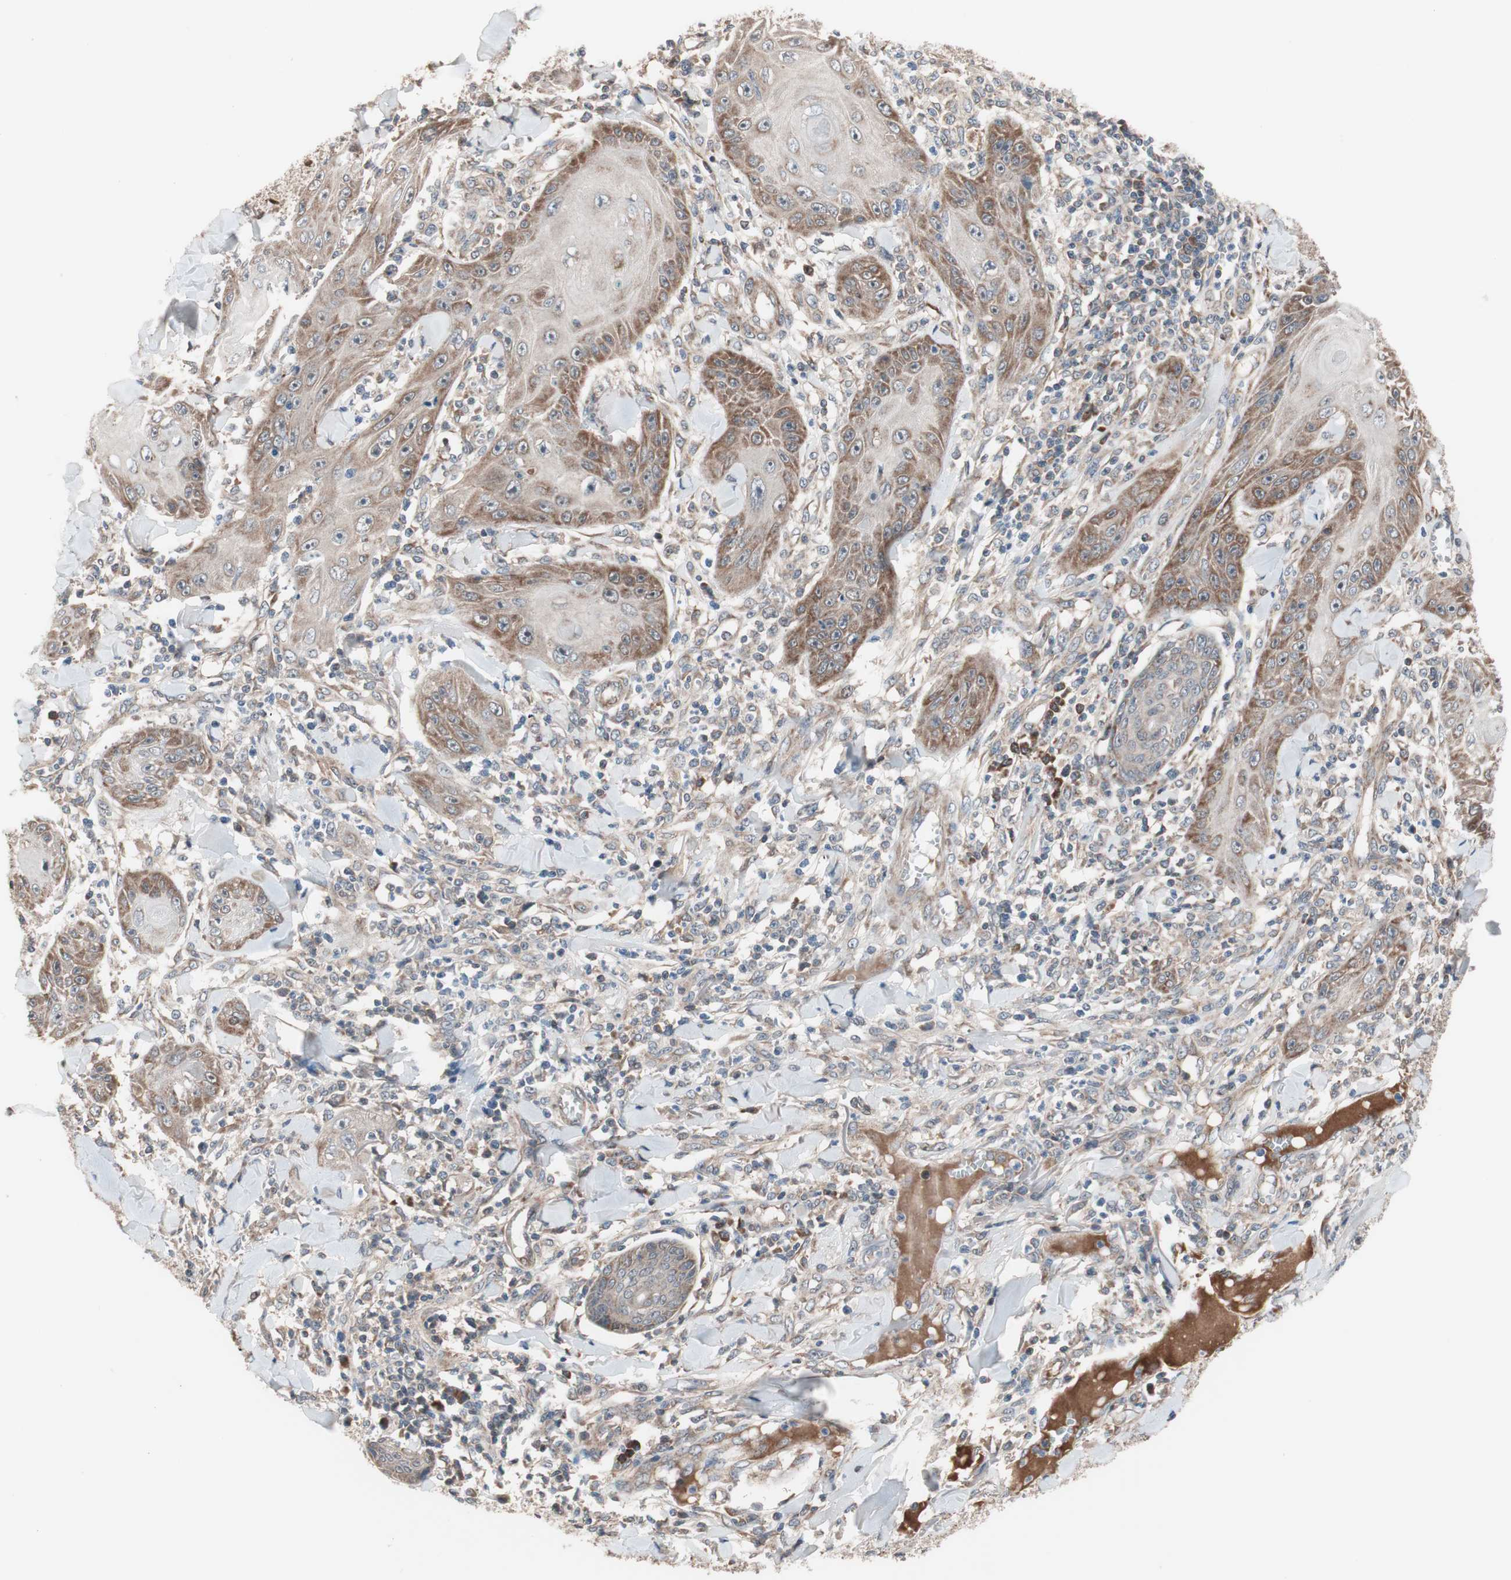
{"staining": {"intensity": "moderate", "quantity": ">75%", "location": "cytoplasmic/membranous"}, "tissue": "skin cancer", "cell_type": "Tumor cells", "image_type": "cancer", "snomed": [{"axis": "morphology", "description": "Squamous cell carcinoma, NOS"}, {"axis": "topography", "description": "Skin"}], "caption": "This is an image of IHC staining of squamous cell carcinoma (skin), which shows moderate staining in the cytoplasmic/membranous of tumor cells.", "gene": "HMBS", "patient": {"sex": "female", "age": 78}}